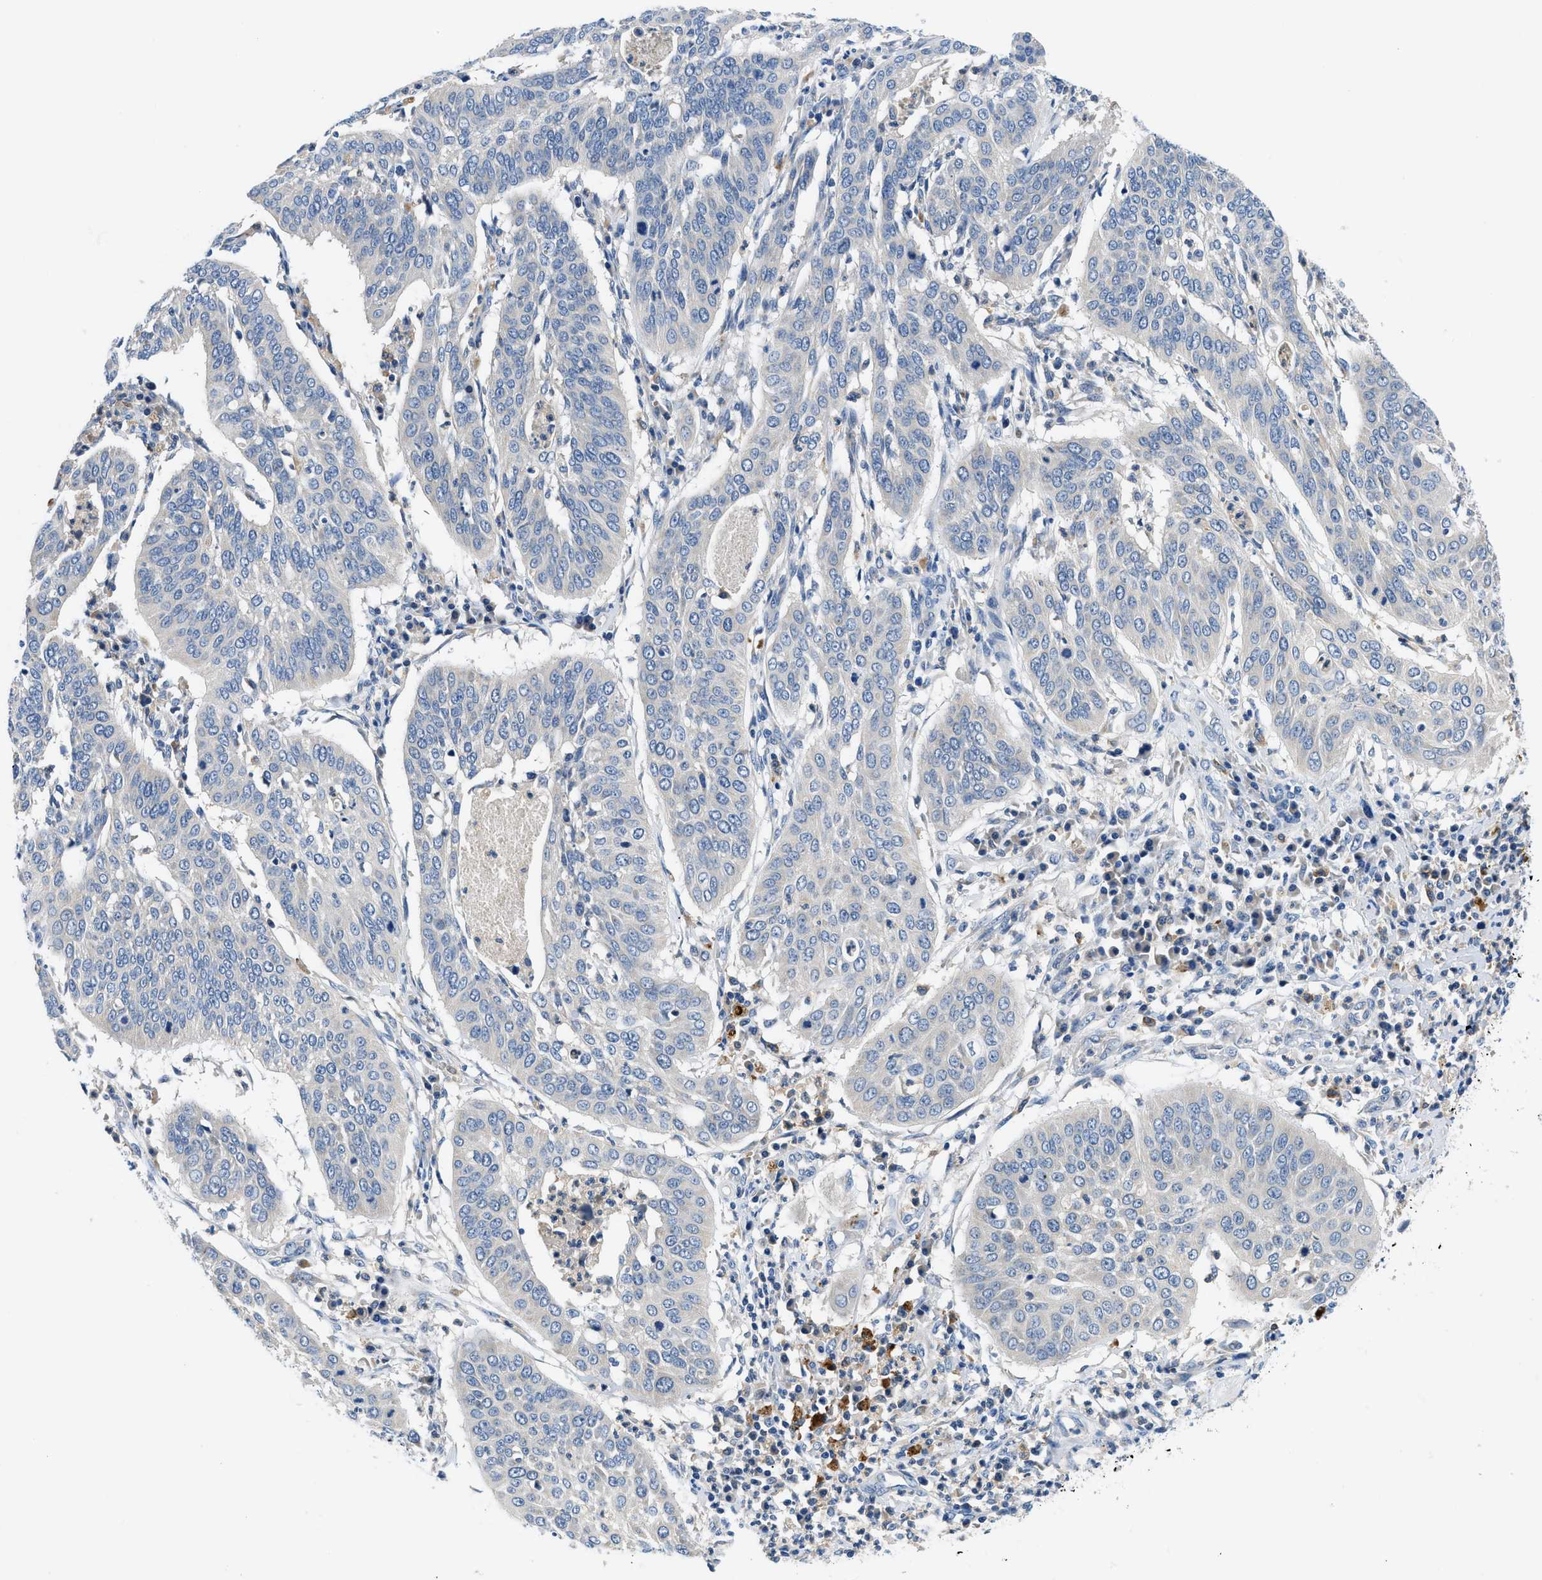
{"staining": {"intensity": "negative", "quantity": "none", "location": "none"}, "tissue": "cervical cancer", "cell_type": "Tumor cells", "image_type": "cancer", "snomed": [{"axis": "morphology", "description": "Normal tissue, NOS"}, {"axis": "morphology", "description": "Squamous cell carcinoma, NOS"}, {"axis": "topography", "description": "Cervix"}], "caption": "Immunohistochemistry (IHC) photomicrograph of human cervical cancer stained for a protein (brown), which exhibits no staining in tumor cells.", "gene": "ADGRE3", "patient": {"sex": "female", "age": 39}}